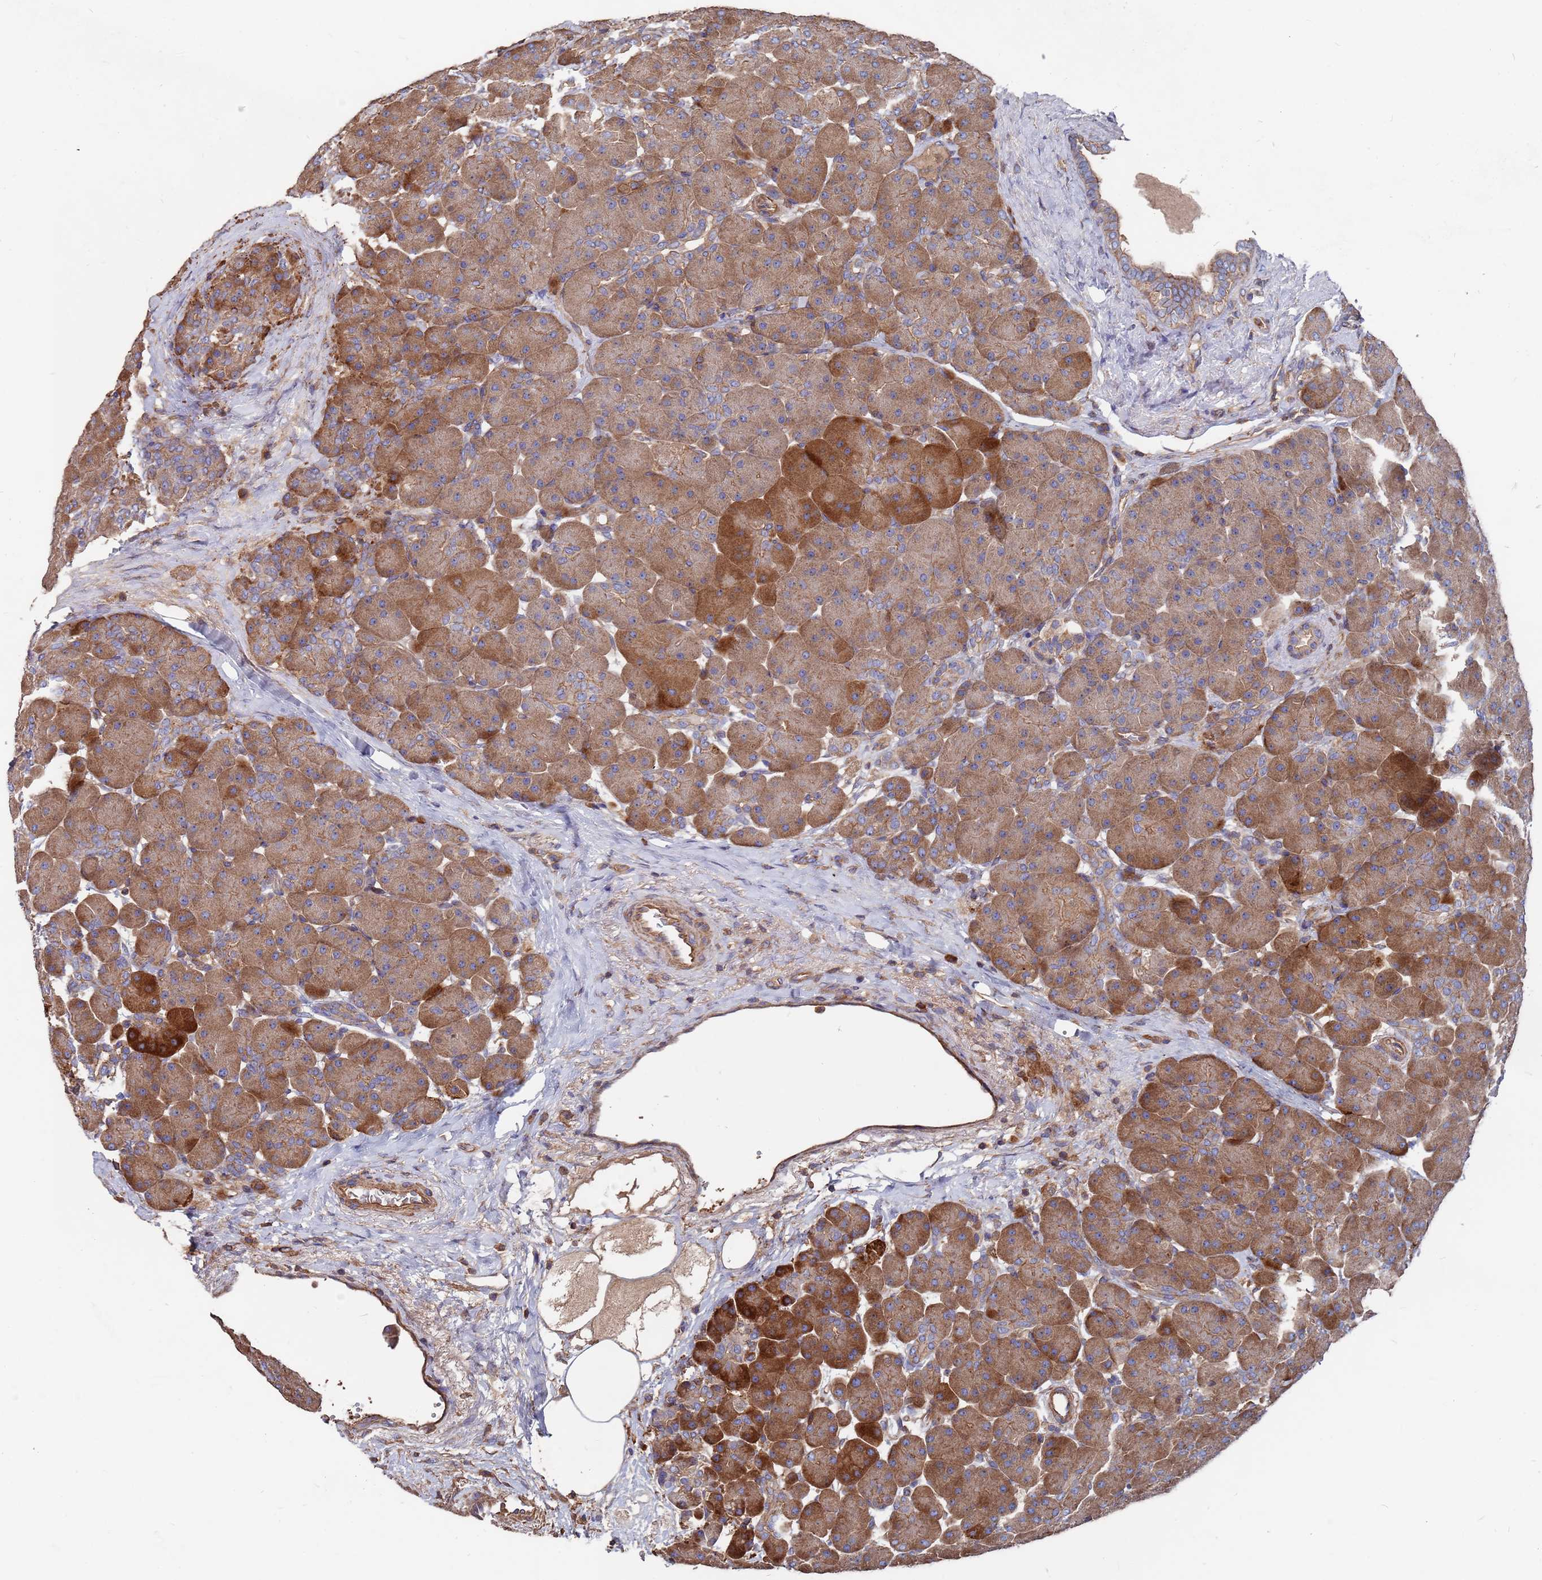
{"staining": {"intensity": "strong", "quantity": "25%-75%", "location": "cytoplasmic/membranous"}, "tissue": "pancreas", "cell_type": "Exocrine glandular cells", "image_type": "normal", "snomed": [{"axis": "morphology", "description": "Normal tissue, NOS"}, {"axis": "topography", "description": "Pancreas"}], "caption": "Benign pancreas reveals strong cytoplasmic/membranous positivity in approximately 25%-75% of exocrine glandular cells, visualized by immunohistochemistry. (DAB IHC with brightfield microscopy, high magnification).", "gene": "PYCR1", "patient": {"sex": "male", "age": 66}}